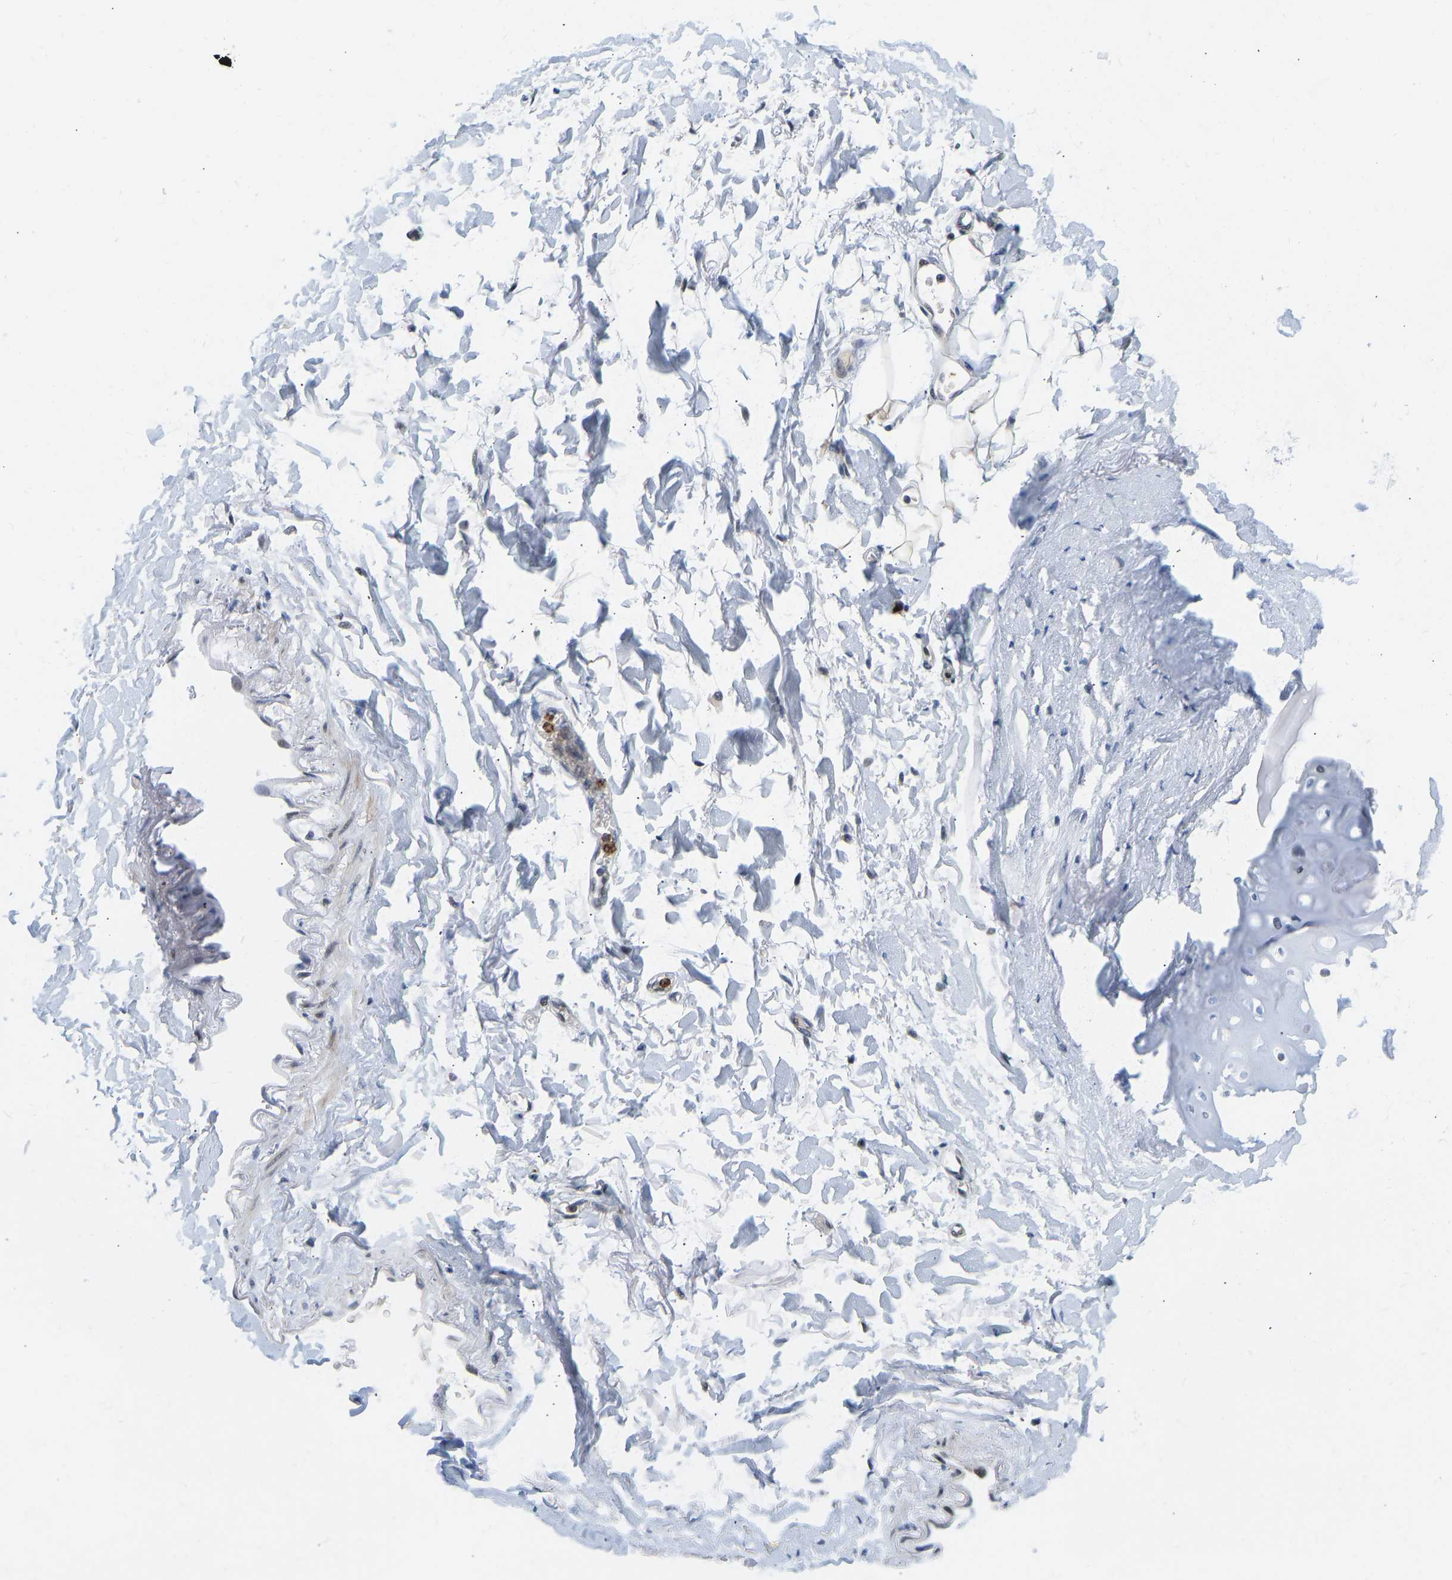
{"staining": {"intensity": "negative", "quantity": "none", "location": "none"}, "tissue": "adipose tissue", "cell_type": "Adipocytes", "image_type": "normal", "snomed": [{"axis": "morphology", "description": "Normal tissue, NOS"}, {"axis": "topography", "description": "Cartilage tissue"}, {"axis": "topography", "description": "Bronchus"}], "caption": "DAB (3,3'-diaminobenzidine) immunohistochemical staining of benign human adipose tissue reveals no significant positivity in adipocytes. (DAB (3,3'-diaminobenzidine) IHC with hematoxylin counter stain).", "gene": "HDAC5", "patient": {"sex": "female", "age": 73}}